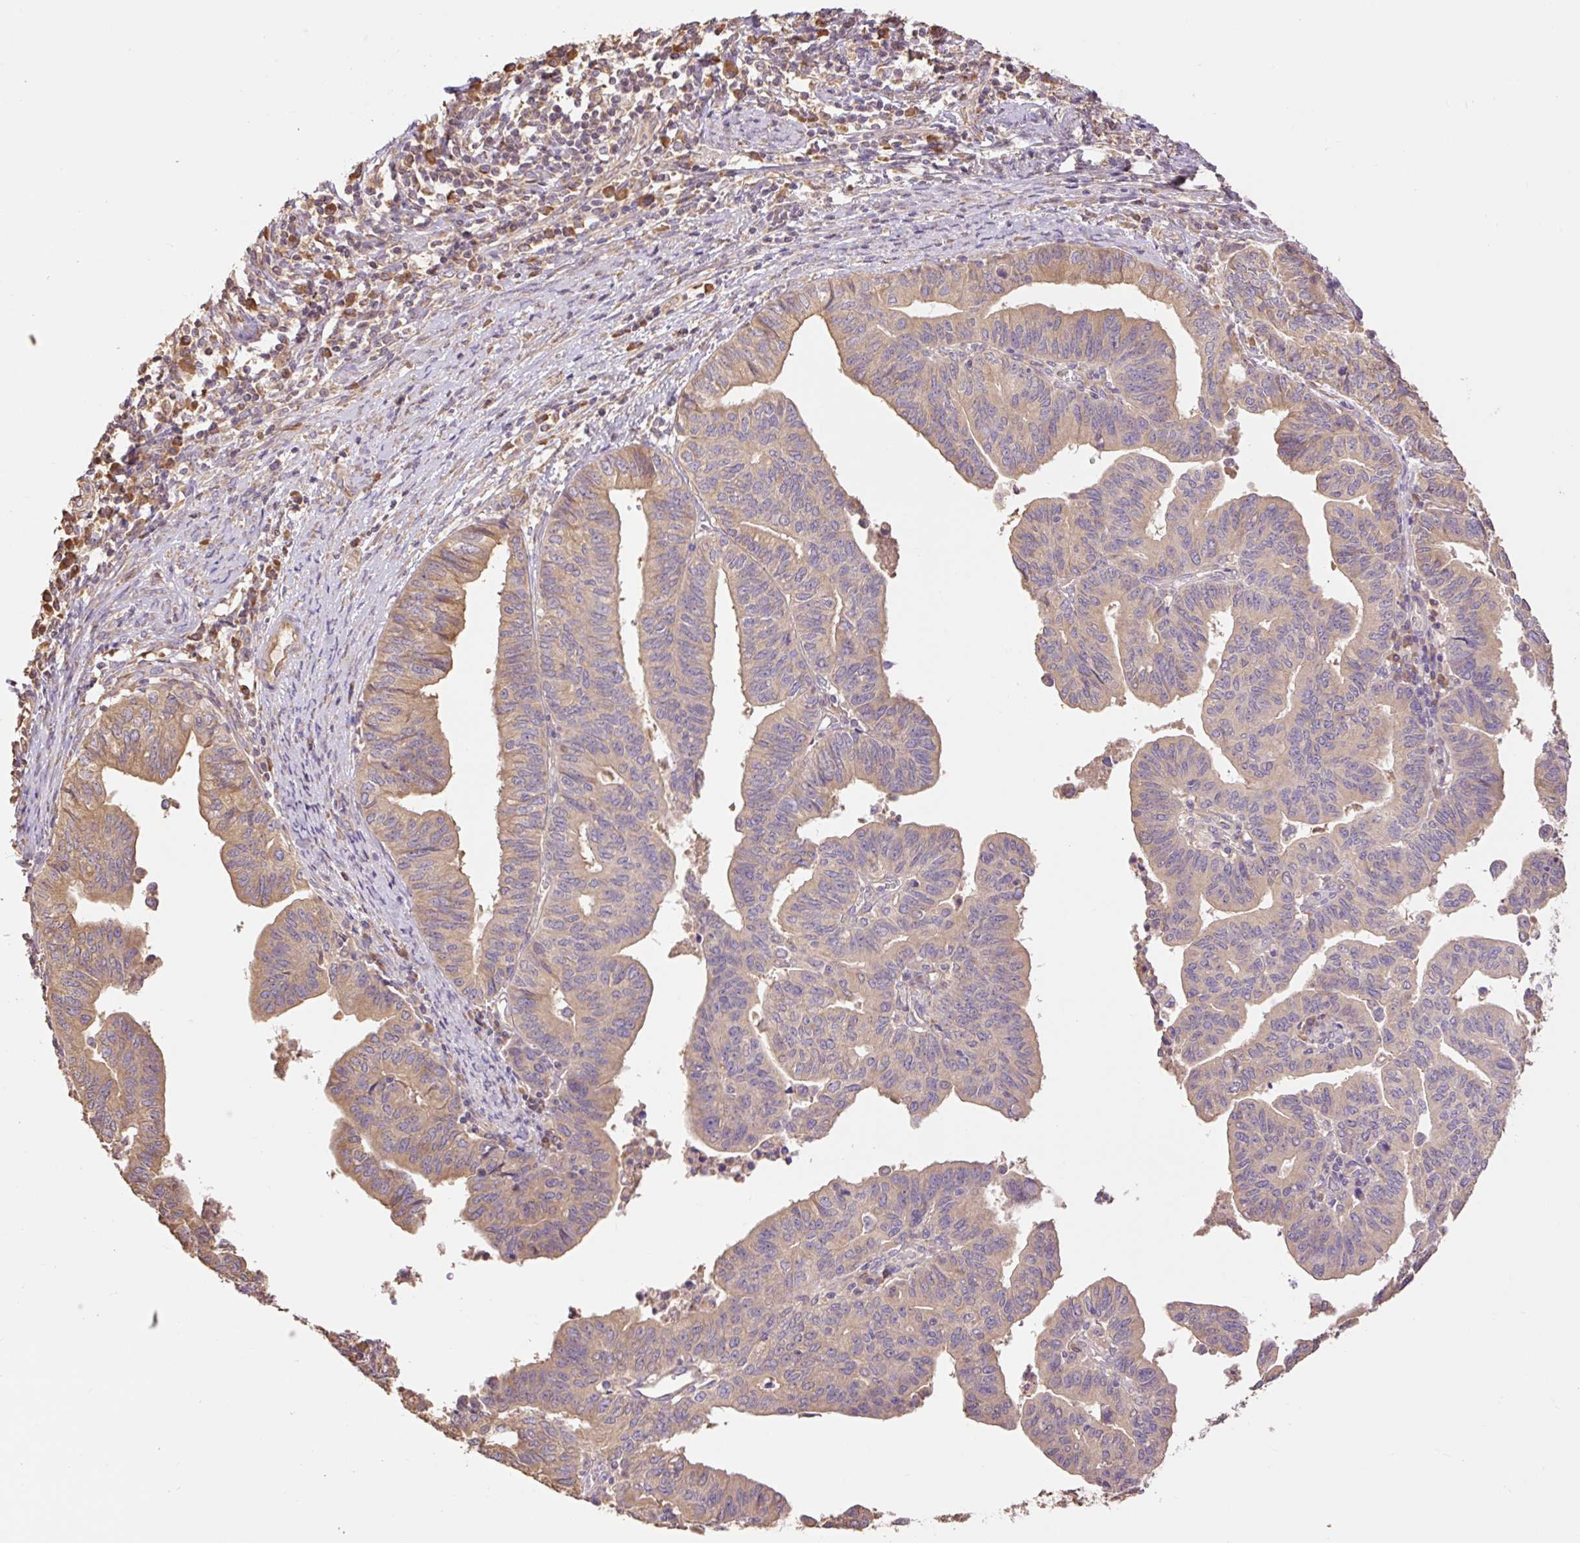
{"staining": {"intensity": "moderate", "quantity": "25%-75%", "location": "cytoplasmic/membranous"}, "tissue": "endometrial cancer", "cell_type": "Tumor cells", "image_type": "cancer", "snomed": [{"axis": "morphology", "description": "Adenocarcinoma, NOS"}, {"axis": "topography", "description": "Endometrium"}], "caption": "The micrograph displays staining of endometrial cancer, revealing moderate cytoplasmic/membranous protein staining (brown color) within tumor cells.", "gene": "DESI1", "patient": {"sex": "female", "age": 65}}